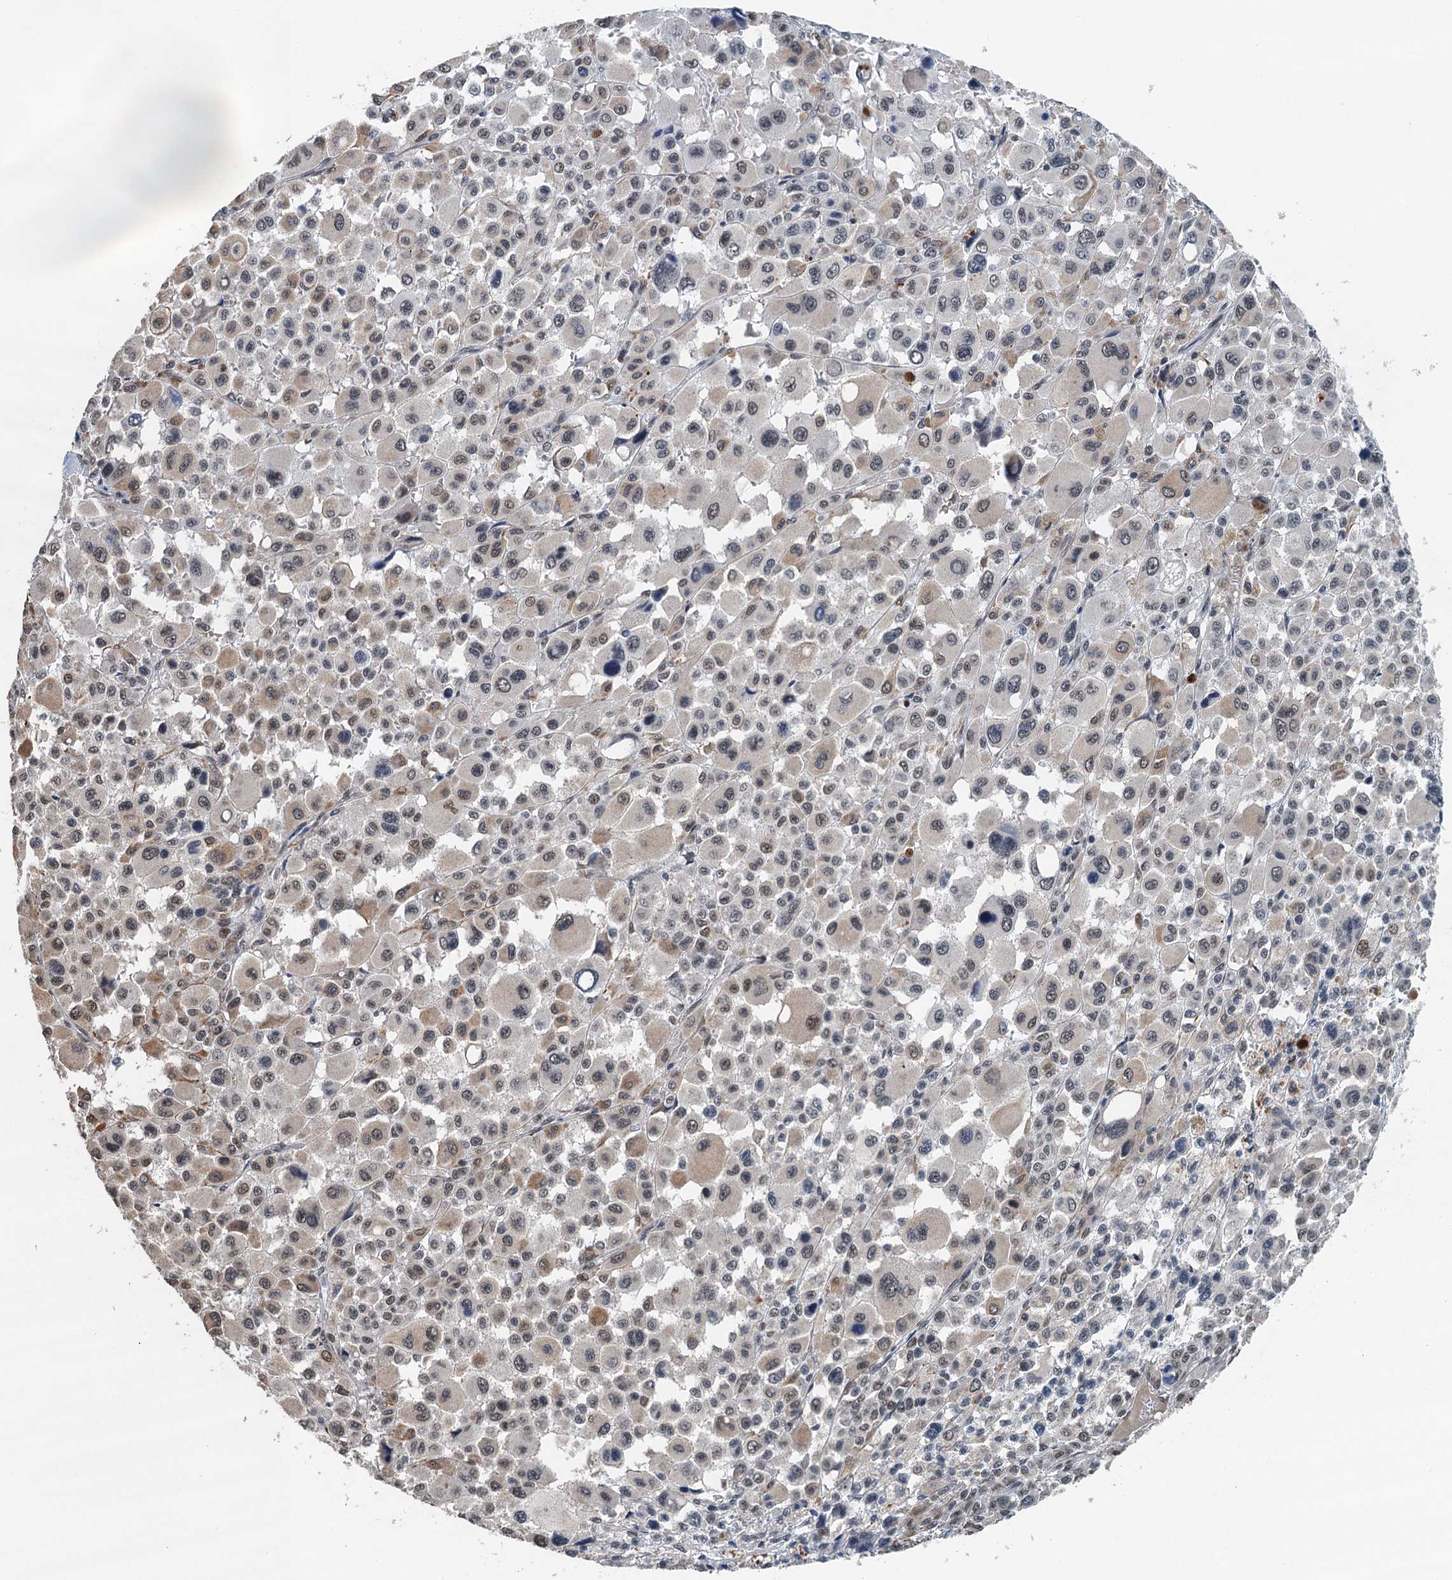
{"staining": {"intensity": "weak", "quantity": ">75%", "location": "nuclear"}, "tissue": "melanoma", "cell_type": "Tumor cells", "image_type": "cancer", "snomed": [{"axis": "morphology", "description": "Malignant melanoma, Metastatic site"}, {"axis": "topography", "description": "Skin"}], "caption": "Immunohistochemical staining of melanoma shows weak nuclear protein positivity in approximately >75% of tumor cells.", "gene": "MTA3", "patient": {"sex": "female", "age": 74}}